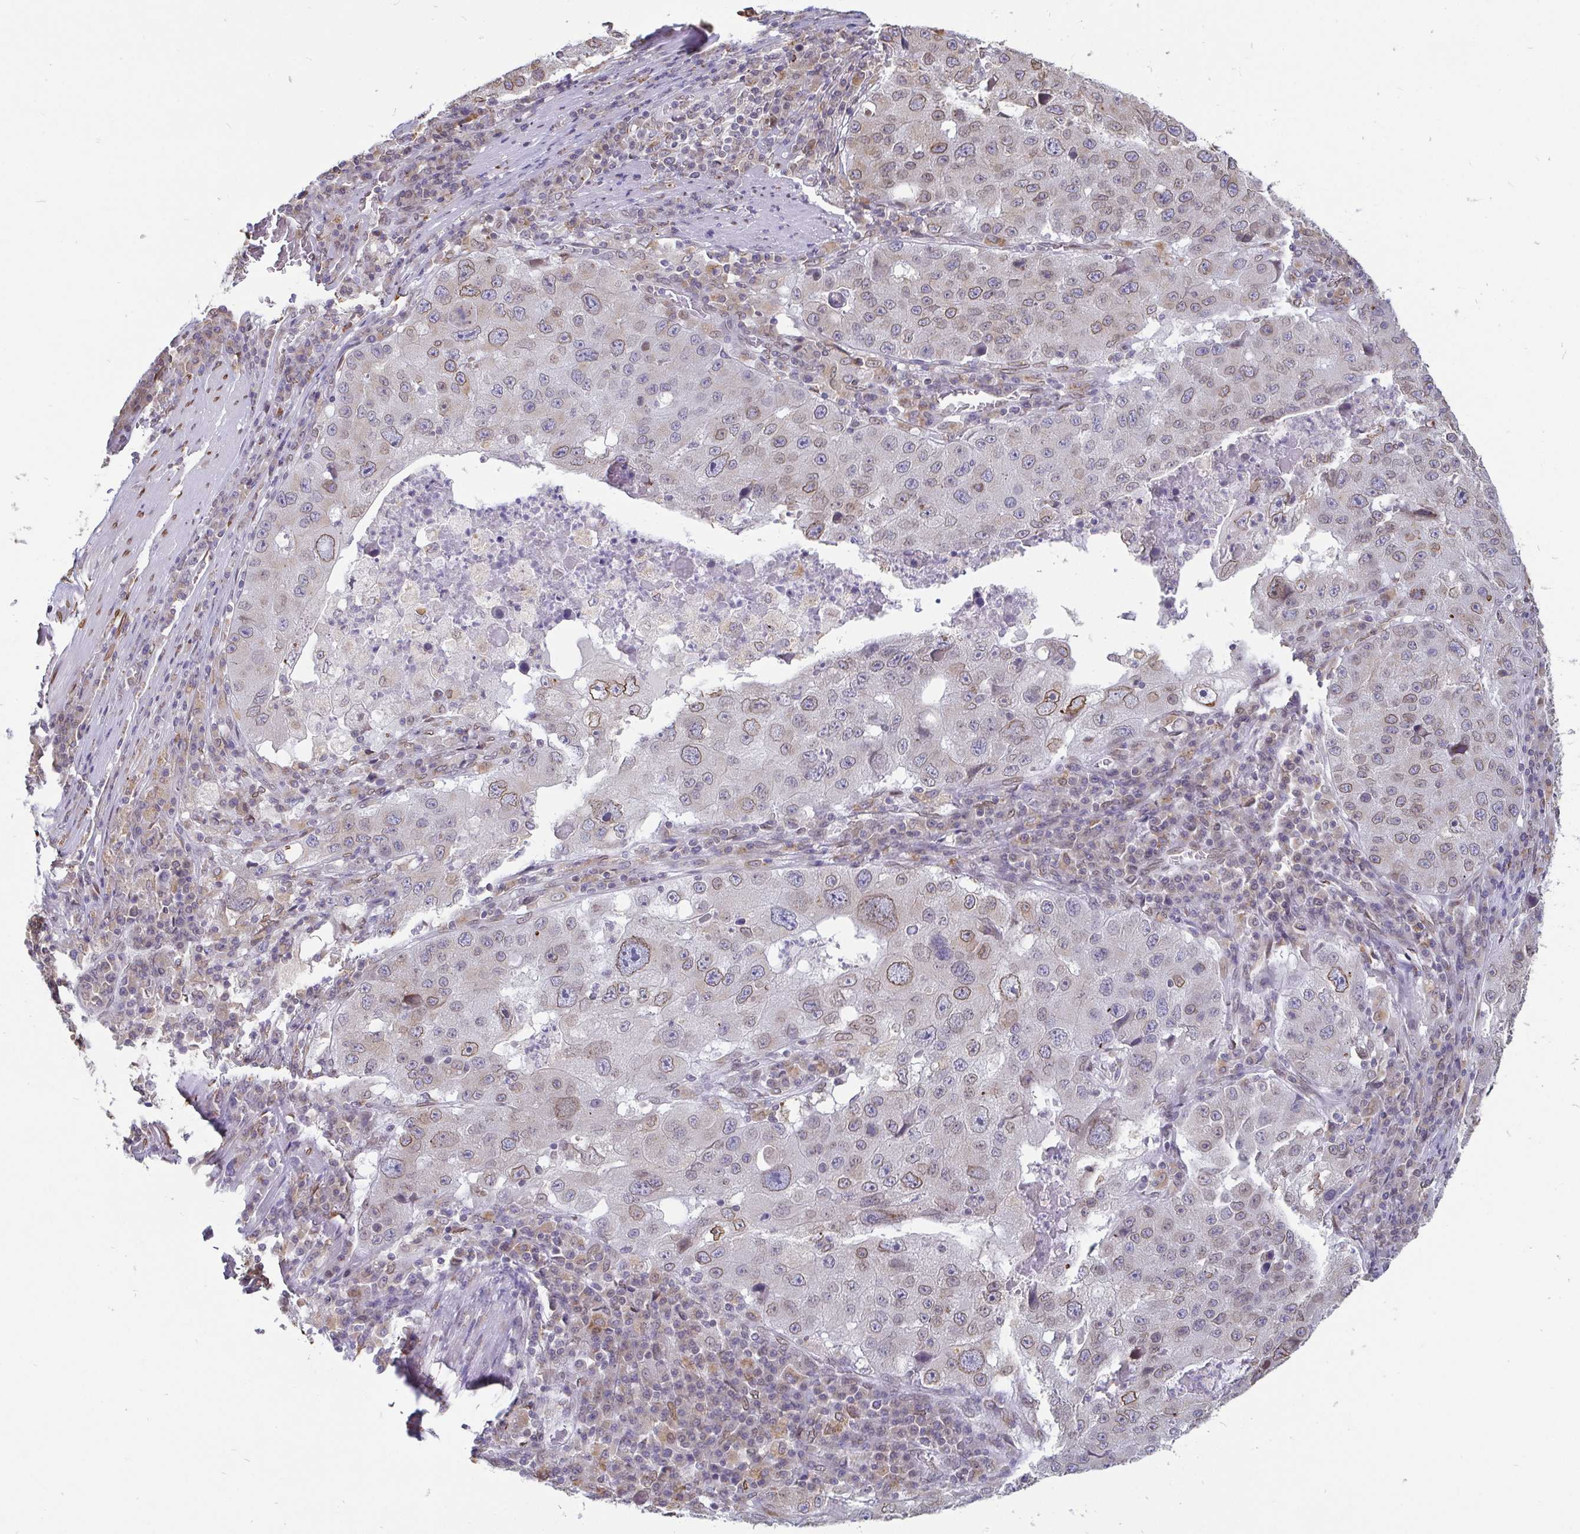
{"staining": {"intensity": "weak", "quantity": ">75%", "location": "cytoplasmic/membranous,nuclear"}, "tissue": "stomach cancer", "cell_type": "Tumor cells", "image_type": "cancer", "snomed": [{"axis": "morphology", "description": "Adenocarcinoma, NOS"}, {"axis": "topography", "description": "Stomach"}], "caption": "Stomach cancer stained with DAB (3,3'-diaminobenzidine) immunohistochemistry displays low levels of weak cytoplasmic/membranous and nuclear expression in about >75% of tumor cells.", "gene": "EMD", "patient": {"sex": "male", "age": 71}}